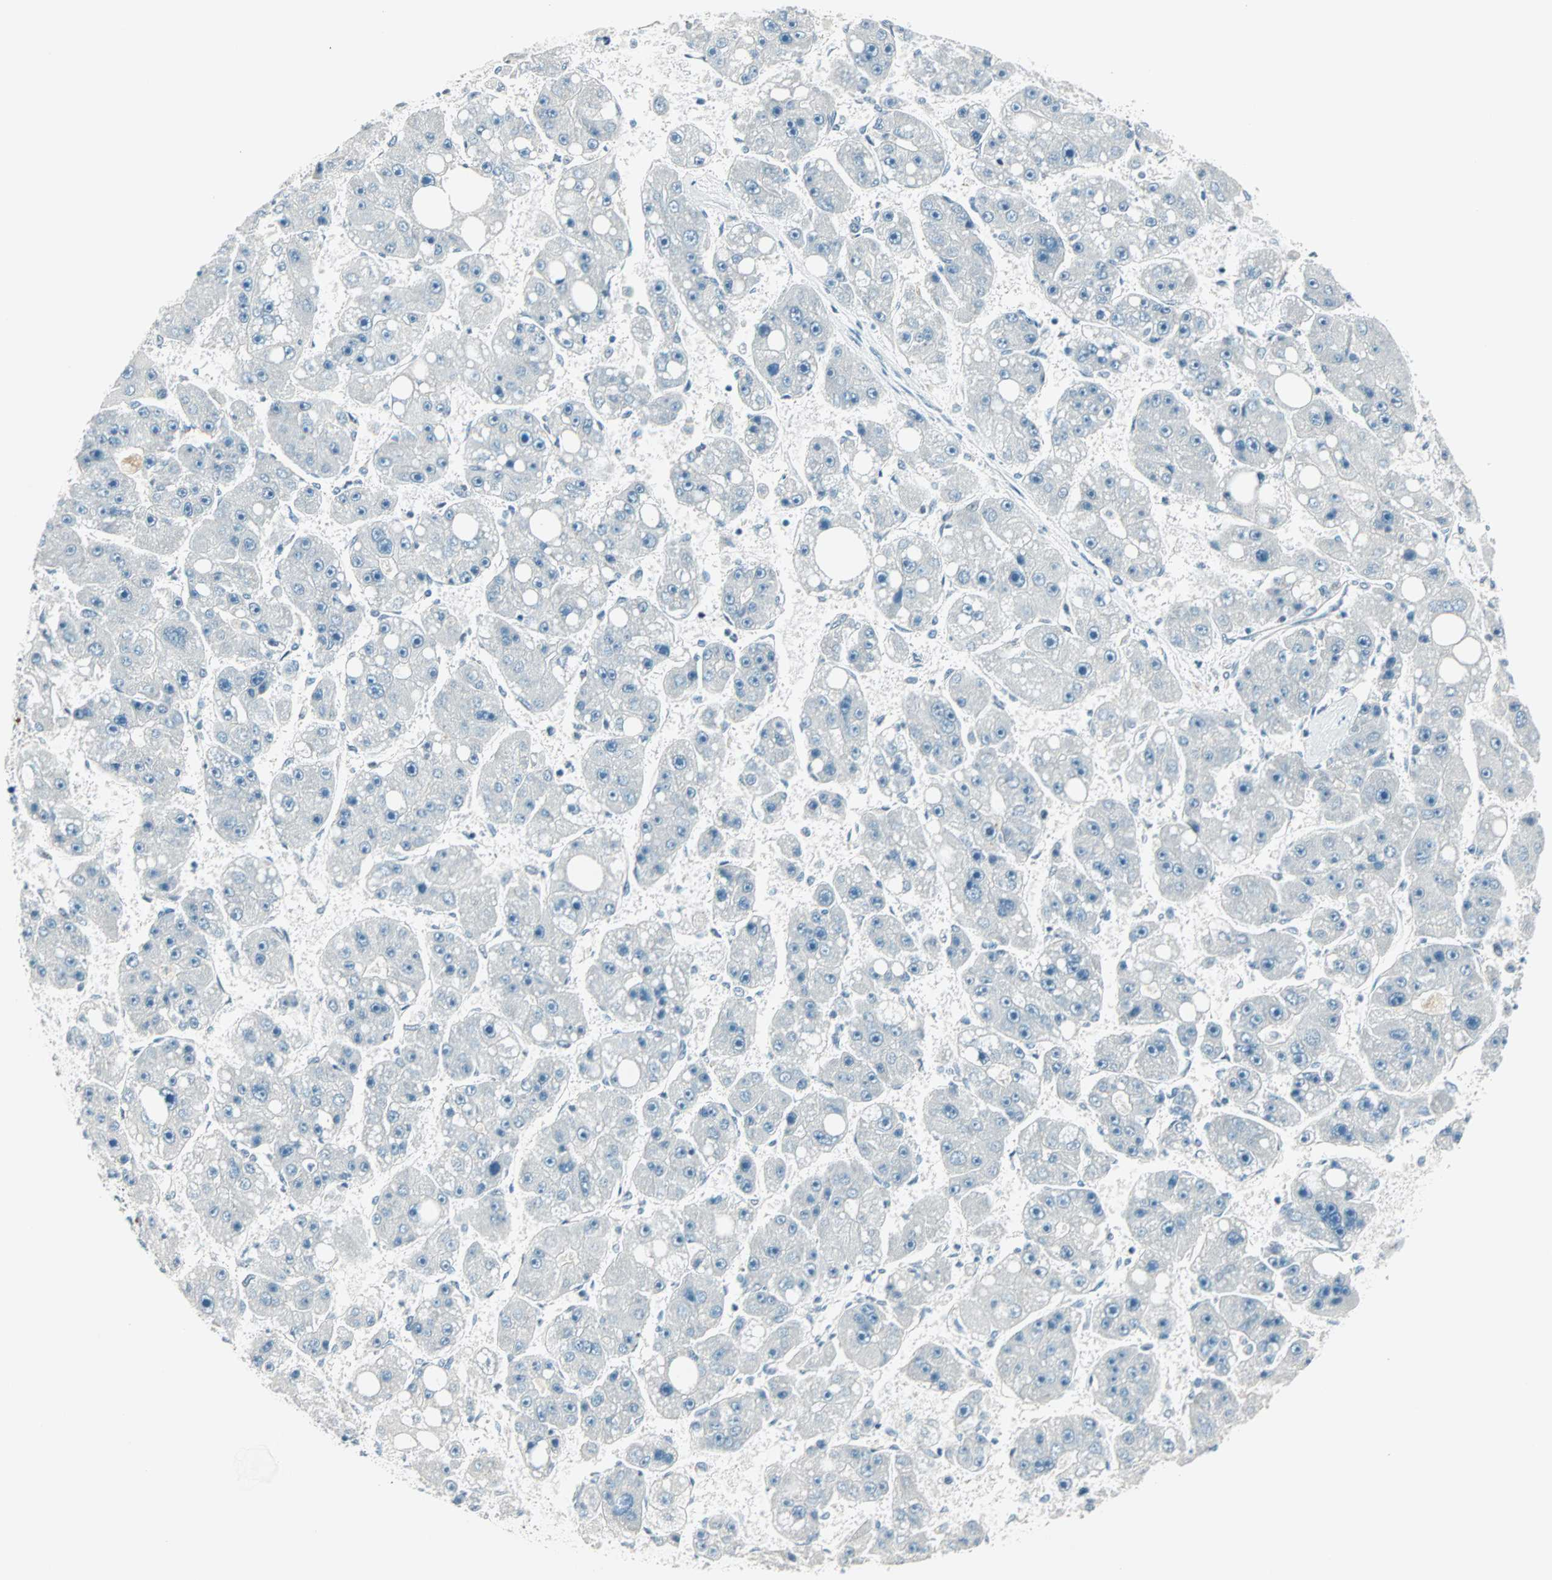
{"staining": {"intensity": "negative", "quantity": "none", "location": "none"}, "tissue": "liver cancer", "cell_type": "Tumor cells", "image_type": "cancer", "snomed": [{"axis": "morphology", "description": "Carcinoma, Hepatocellular, NOS"}, {"axis": "topography", "description": "Liver"}], "caption": "Hepatocellular carcinoma (liver) was stained to show a protein in brown. There is no significant staining in tumor cells.", "gene": "SIN3A", "patient": {"sex": "female", "age": 61}}